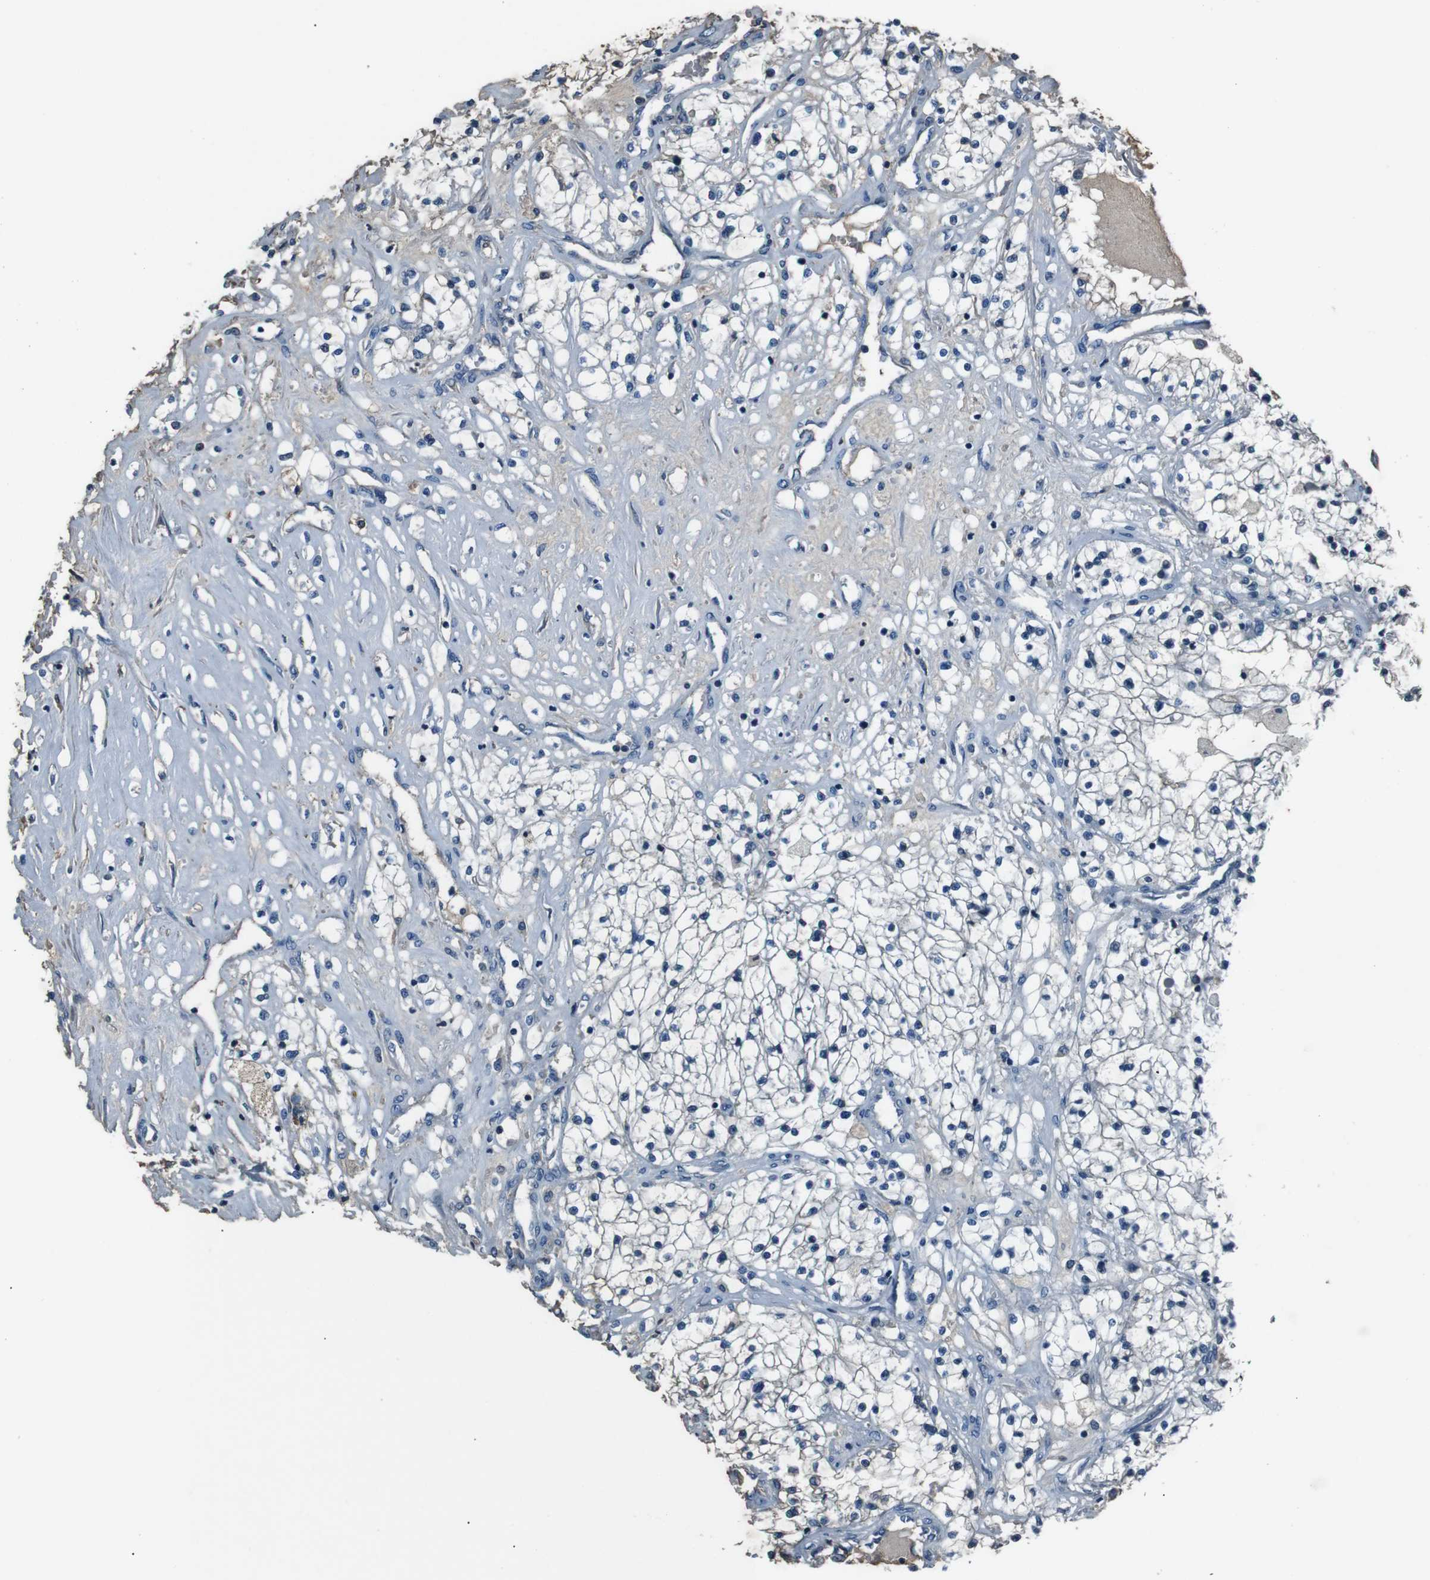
{"staining": {"intensity": "weak", "quantity": "25%-75%", "location": "cytoplasmic/membranous"}, "tissue": "renal cancer", "cell_type": "Tumor cells", "image_type": "cancer", "snomed": [{"axis": "morphology", "description": "Adenocarcinoma, NOS"}, {"axis": "topography", "description": "Kidney"}], "caption": "Immunohistochemistry of human renal cancer (adenocarcinoma) shows low levels of weak cytoplasmic/membranous expression in approximately 25%-75% of tumor cells.", "gene": "LEP", "patient": {"sex": "male", "age": 68}}